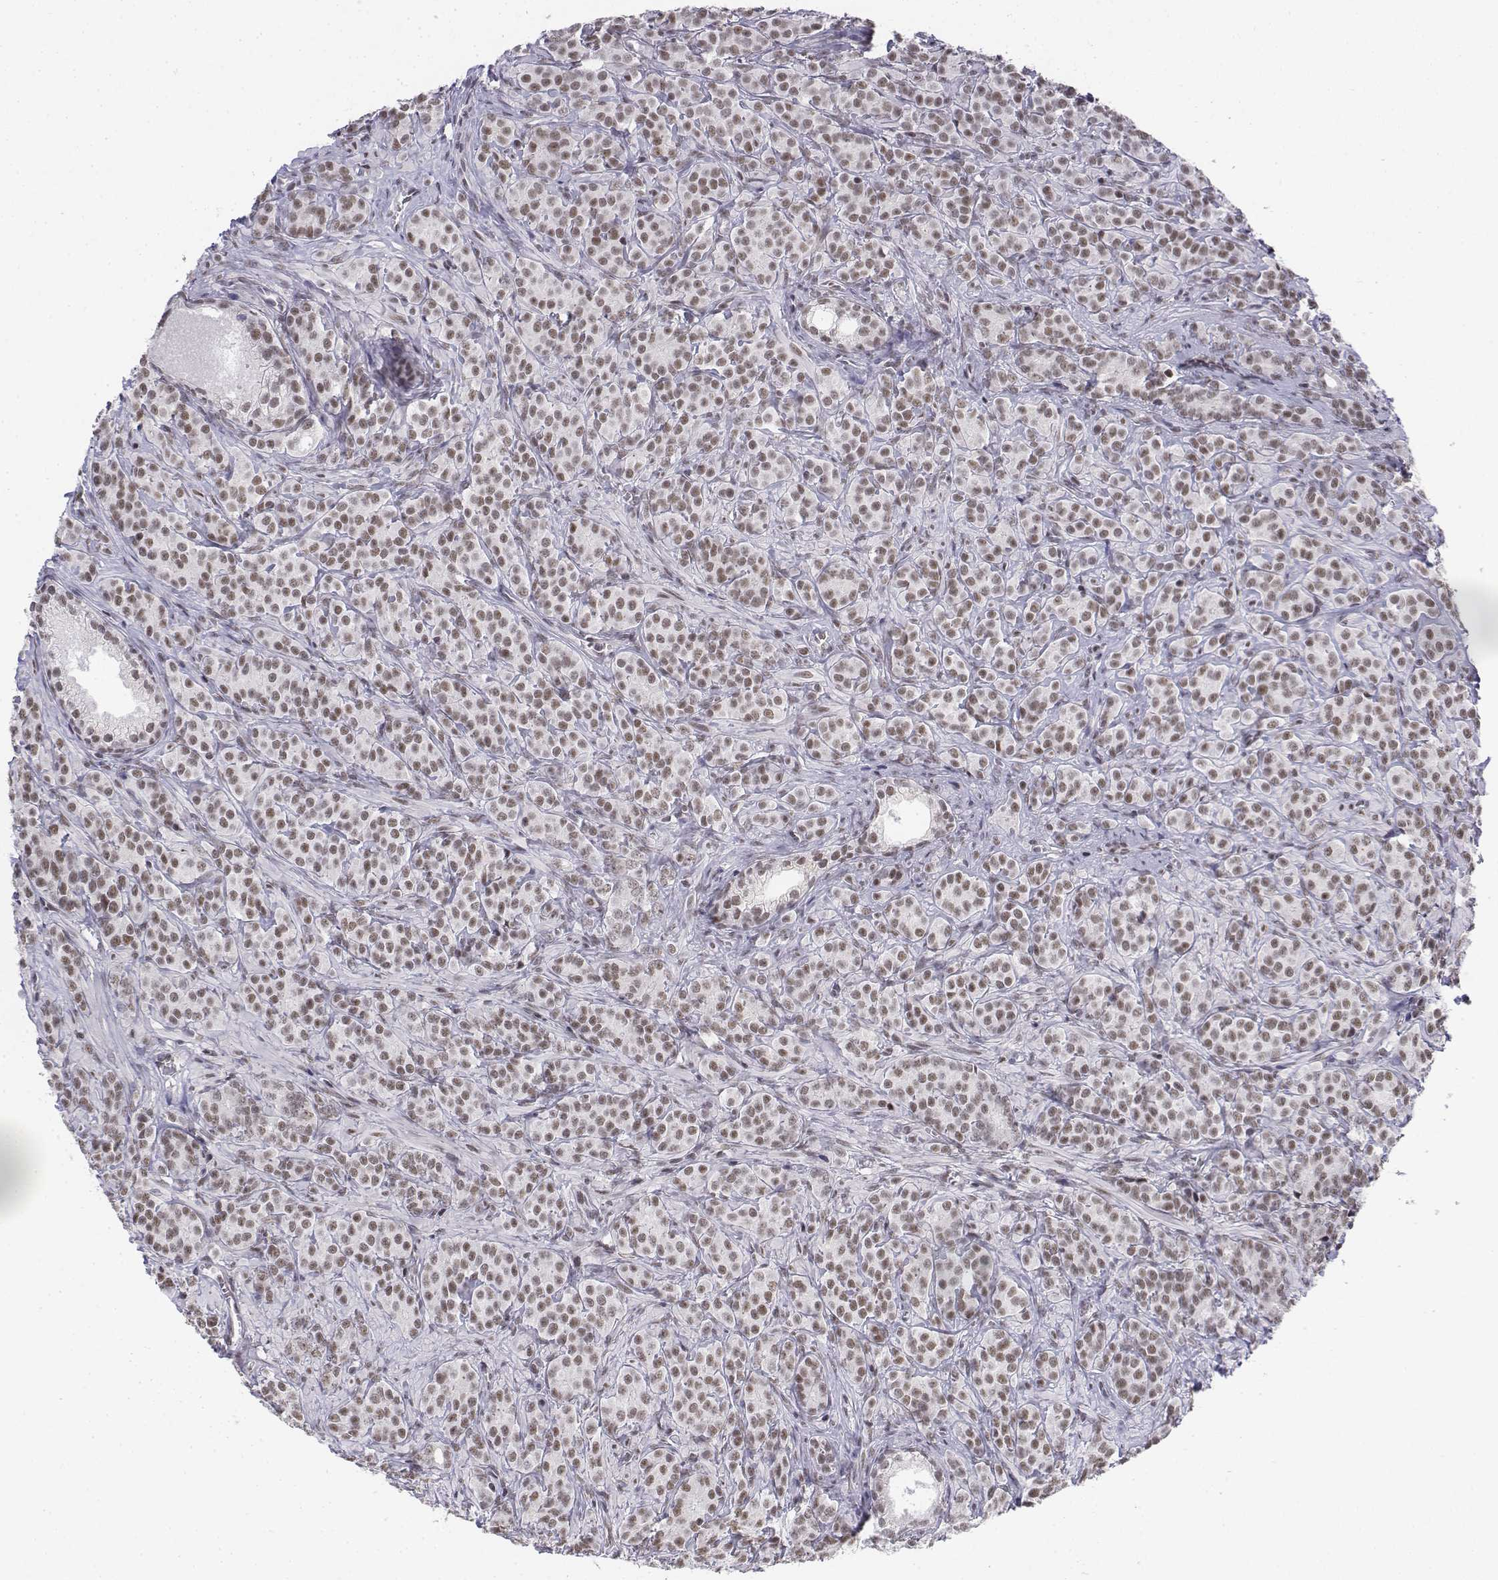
{"staining": {"intensity": "weak", "quantity": ">75%", "location": "nuclear"}, "tissue": "prostate cancer", "cell_type": "Tumor cells", "image_type": "cancer", "snomed": [{"axis": "morphology", "description": "Adenocarcinoma, High grade"}, {"axis": "topography", "description": "Prostate"}], "caption": "The micrograph displays staining of prostate high-grade adenocarcinoma, revealing weak nuclear protein positivity (brown color) within tumor cells.", "gene": "SETD1A", "patient": {"sex": "male", "age": 84}}